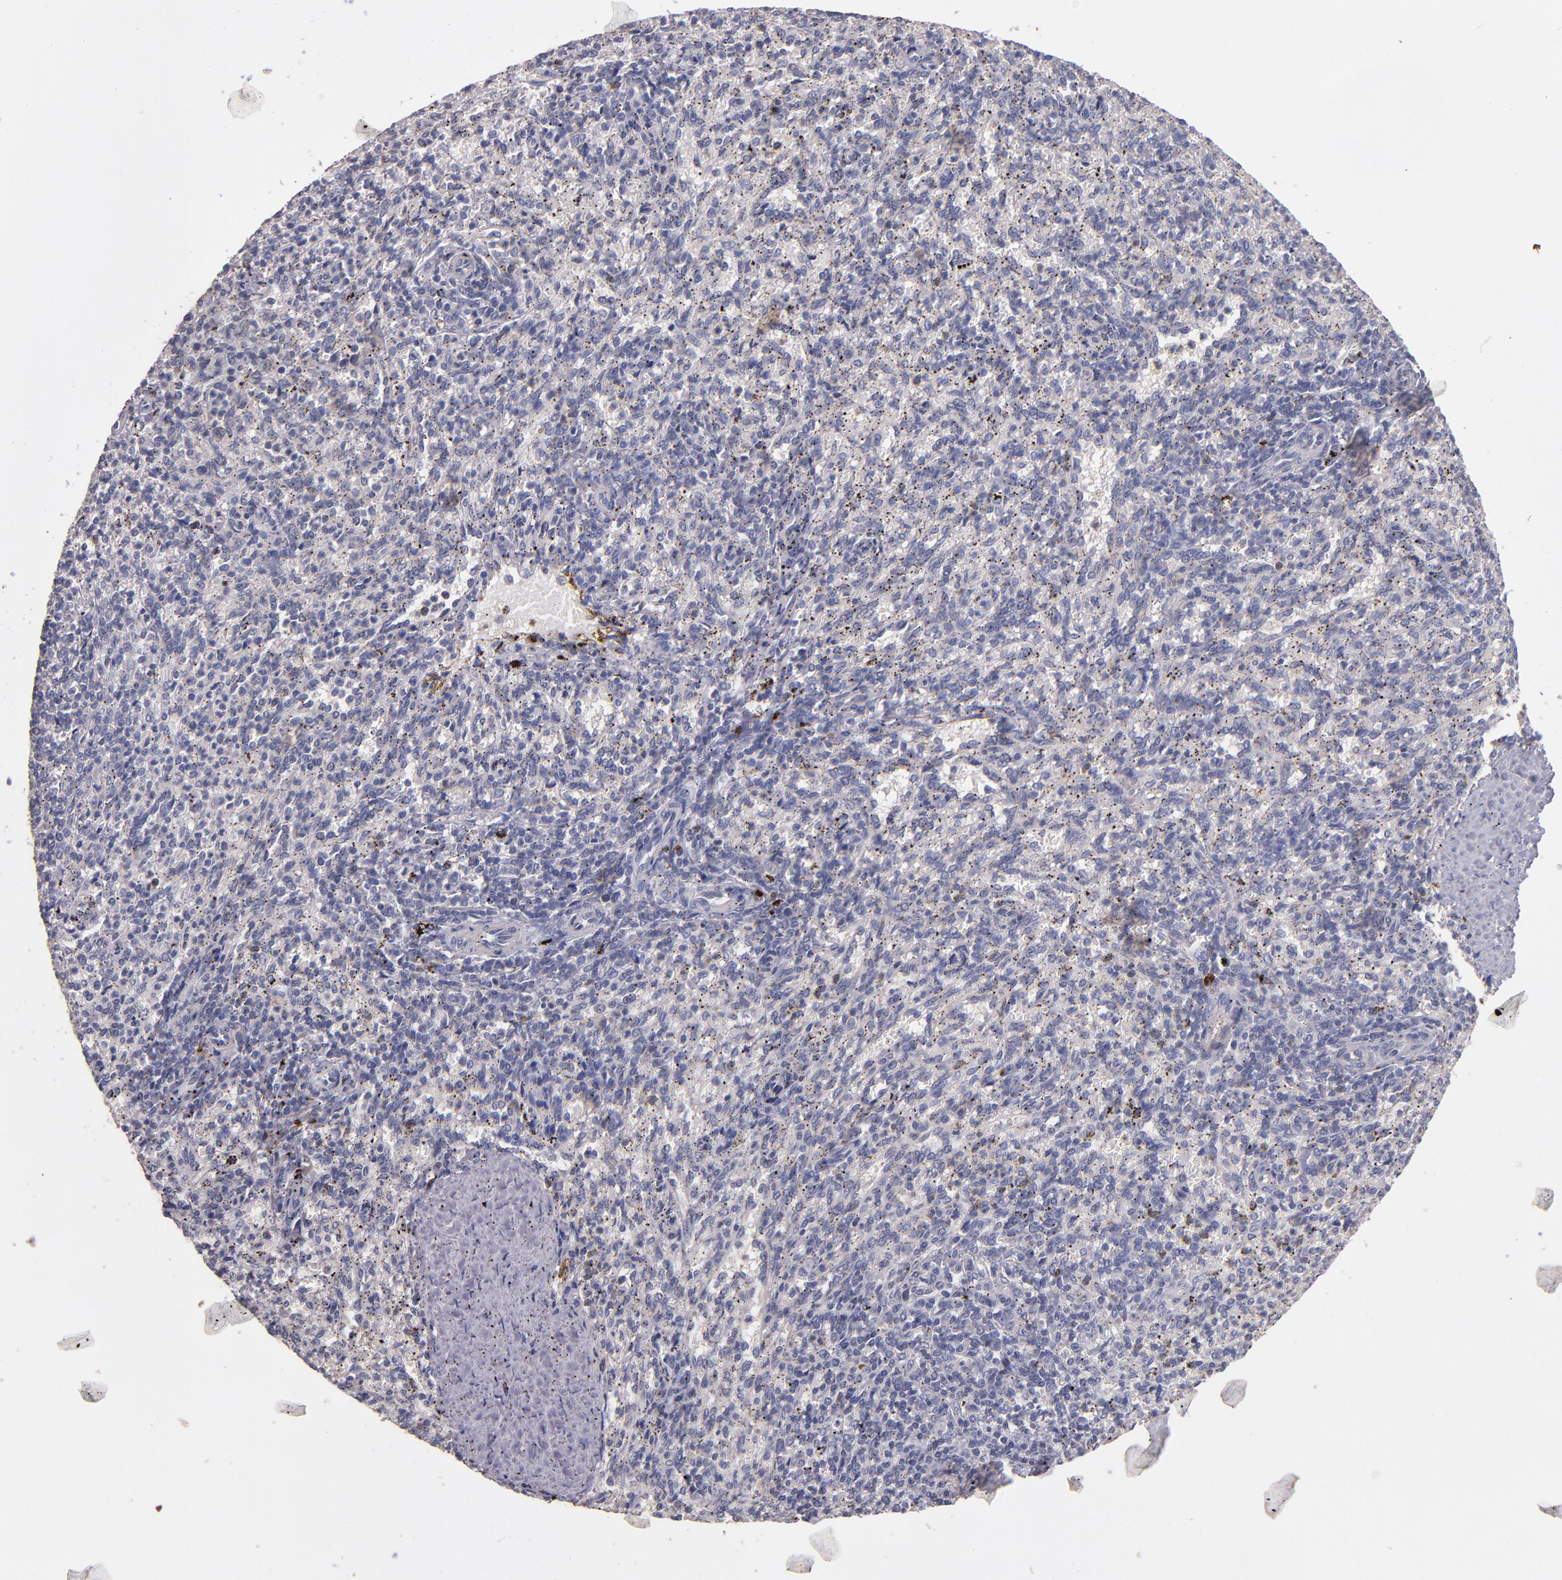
{"staining": {"intensity": "moderate", "quantity": "<25%", "location": "cytoplasmic/membranous"}, "tissue": "spleen", "cell_type": "Cells in red pulp", "image_type": "normal", "snomed": [{"axis": "morphology", "description": "Normal tissue, NOS"}, {"axis": "topography", "description": "Spleen"}], "caption": "Spleen was stained to show a protein in brown. There is low levels of moderate cytoplasmic/membranous staining in about <25% of cells in red pulp. (DAB IHC with brightfield microscopy, high magnification).", "gene": "MAGEE1", "patient": {"sex": "female", "age": 10}}